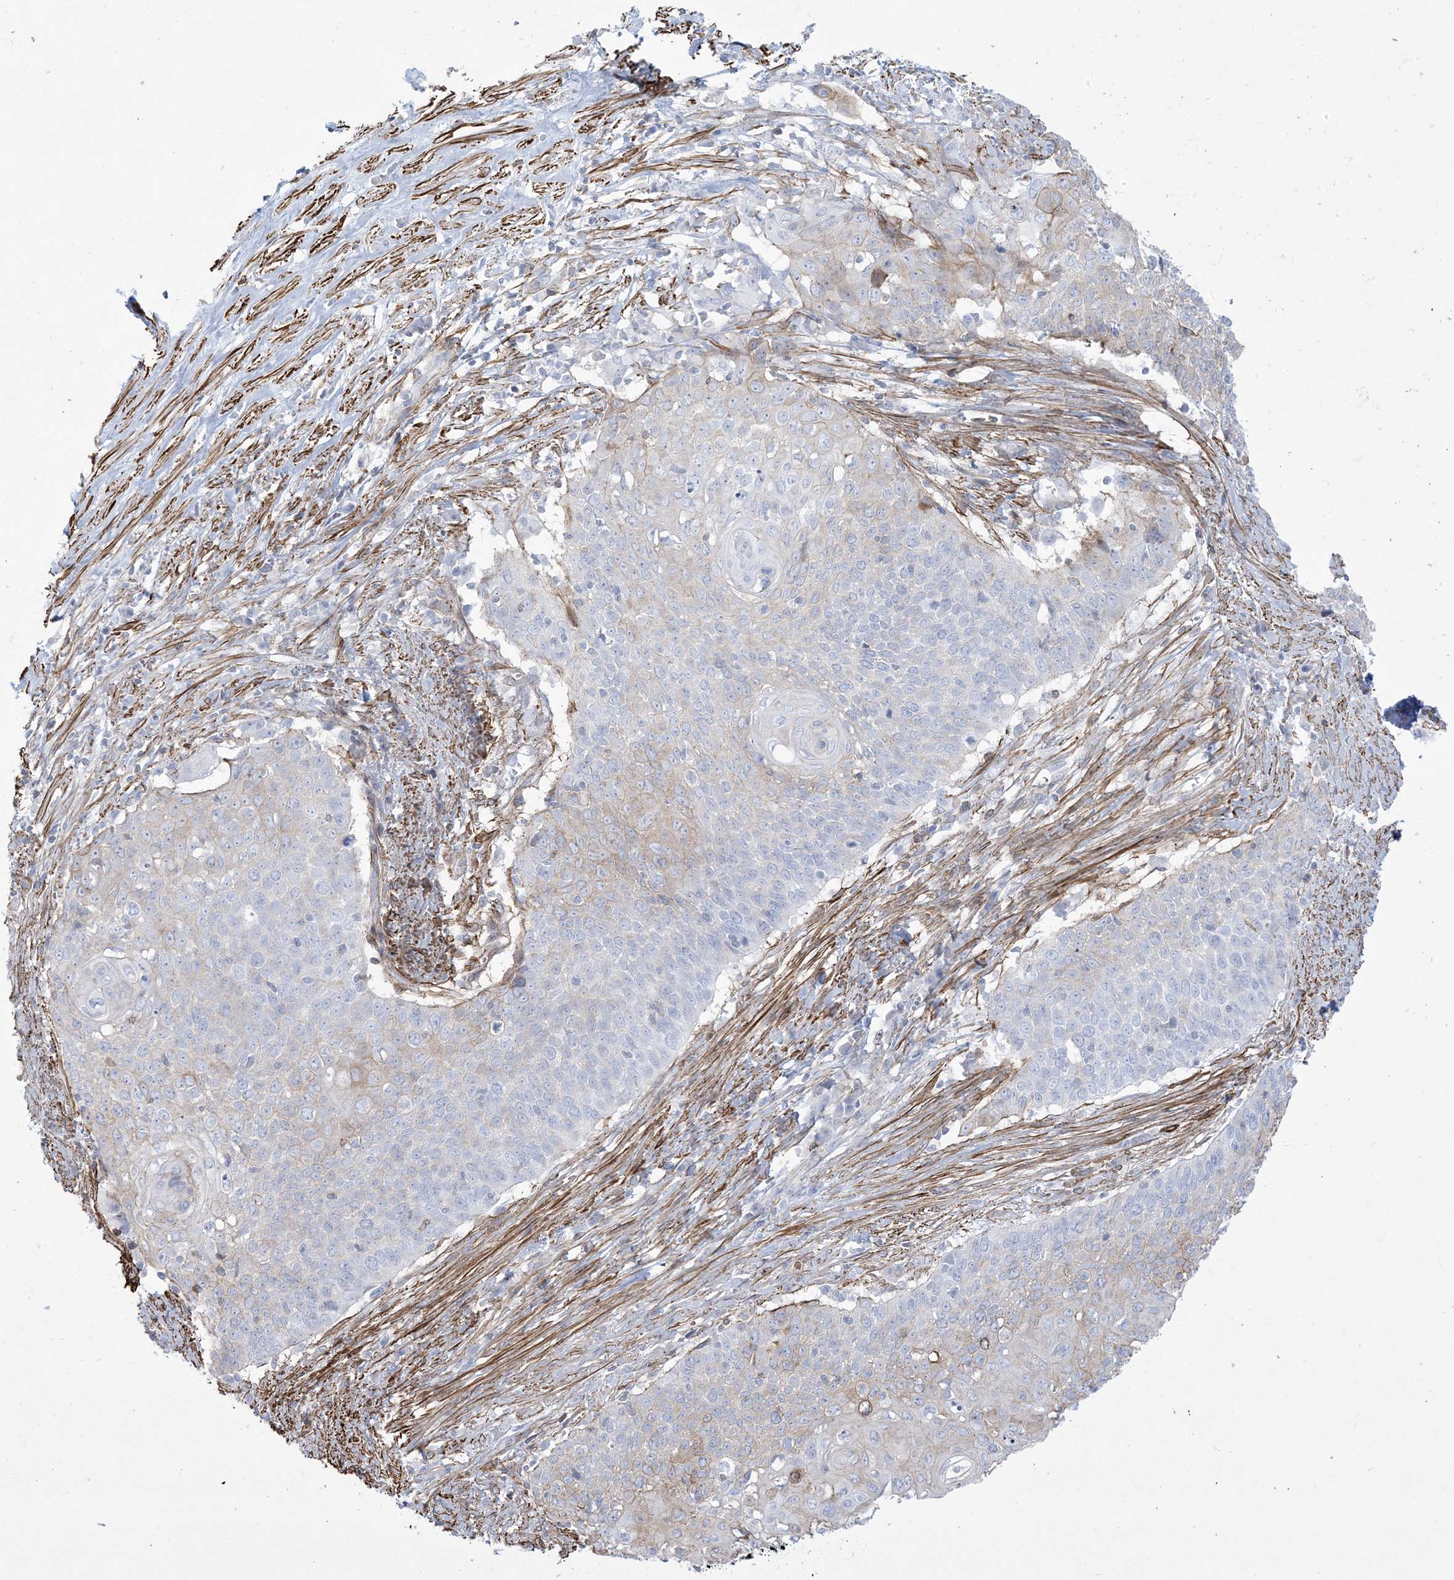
{"staining": {"intensity": "weak", "quantity": "<25%", "location": "cytoplasmic/membranous"}, "tissue": "cervical cancer", "cell_type": "Tumor cells", "image_type": "cancer", "snomed": [{"axis": "morphology", "description": "Squamous cell carcinoma, NOS"}, {"axis": "topography", "description": "Cervix"}], "caption": "An immunohistochemistry image of cervical cancer is shown. There is no staining in tumor cells of cervical cancer. Nuclei are stained in blue.", "gene": "B3GNT7", "patient": {"sex": "female", "age": 39}}